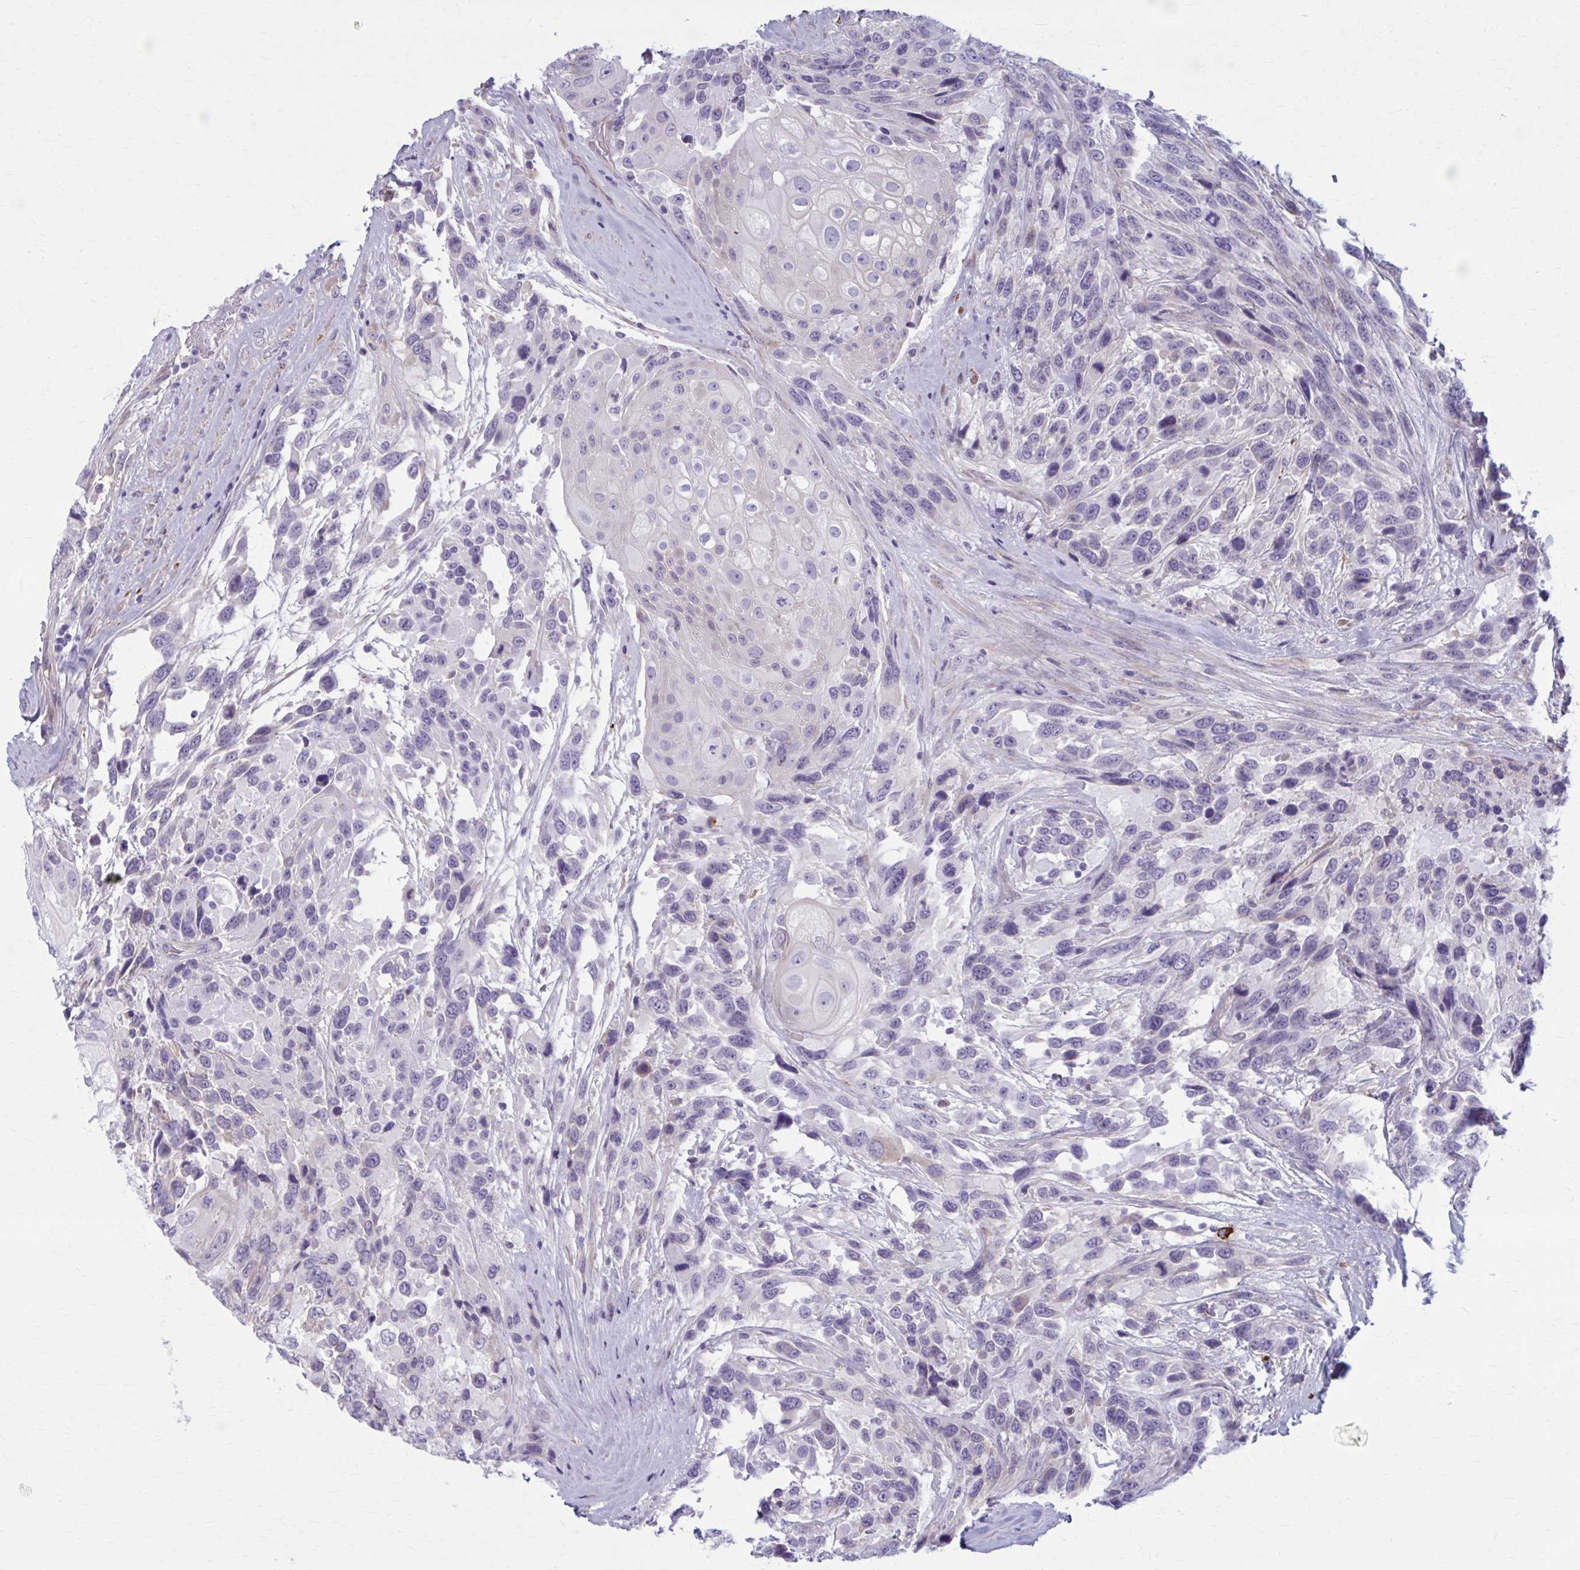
{"staining": {"intensity": "negative", "quantity": "none", "location": "none"}, "tissue": "urothelial cancer", "cell_type": "Tumor cells", "image_type": "cancer", "snomed": [{"axis": "morphology", "description": "Urothelial carcinoma, High grade"}, {"axis": "topography", "description": "Urinary bladder"}], "caption": "An IHC image of urothelial cancer is shown. There is no staining in tumor cells of urothelial cancer.", "gene": "AKAP12", "patient": {"sex": "female", "age": 70}}